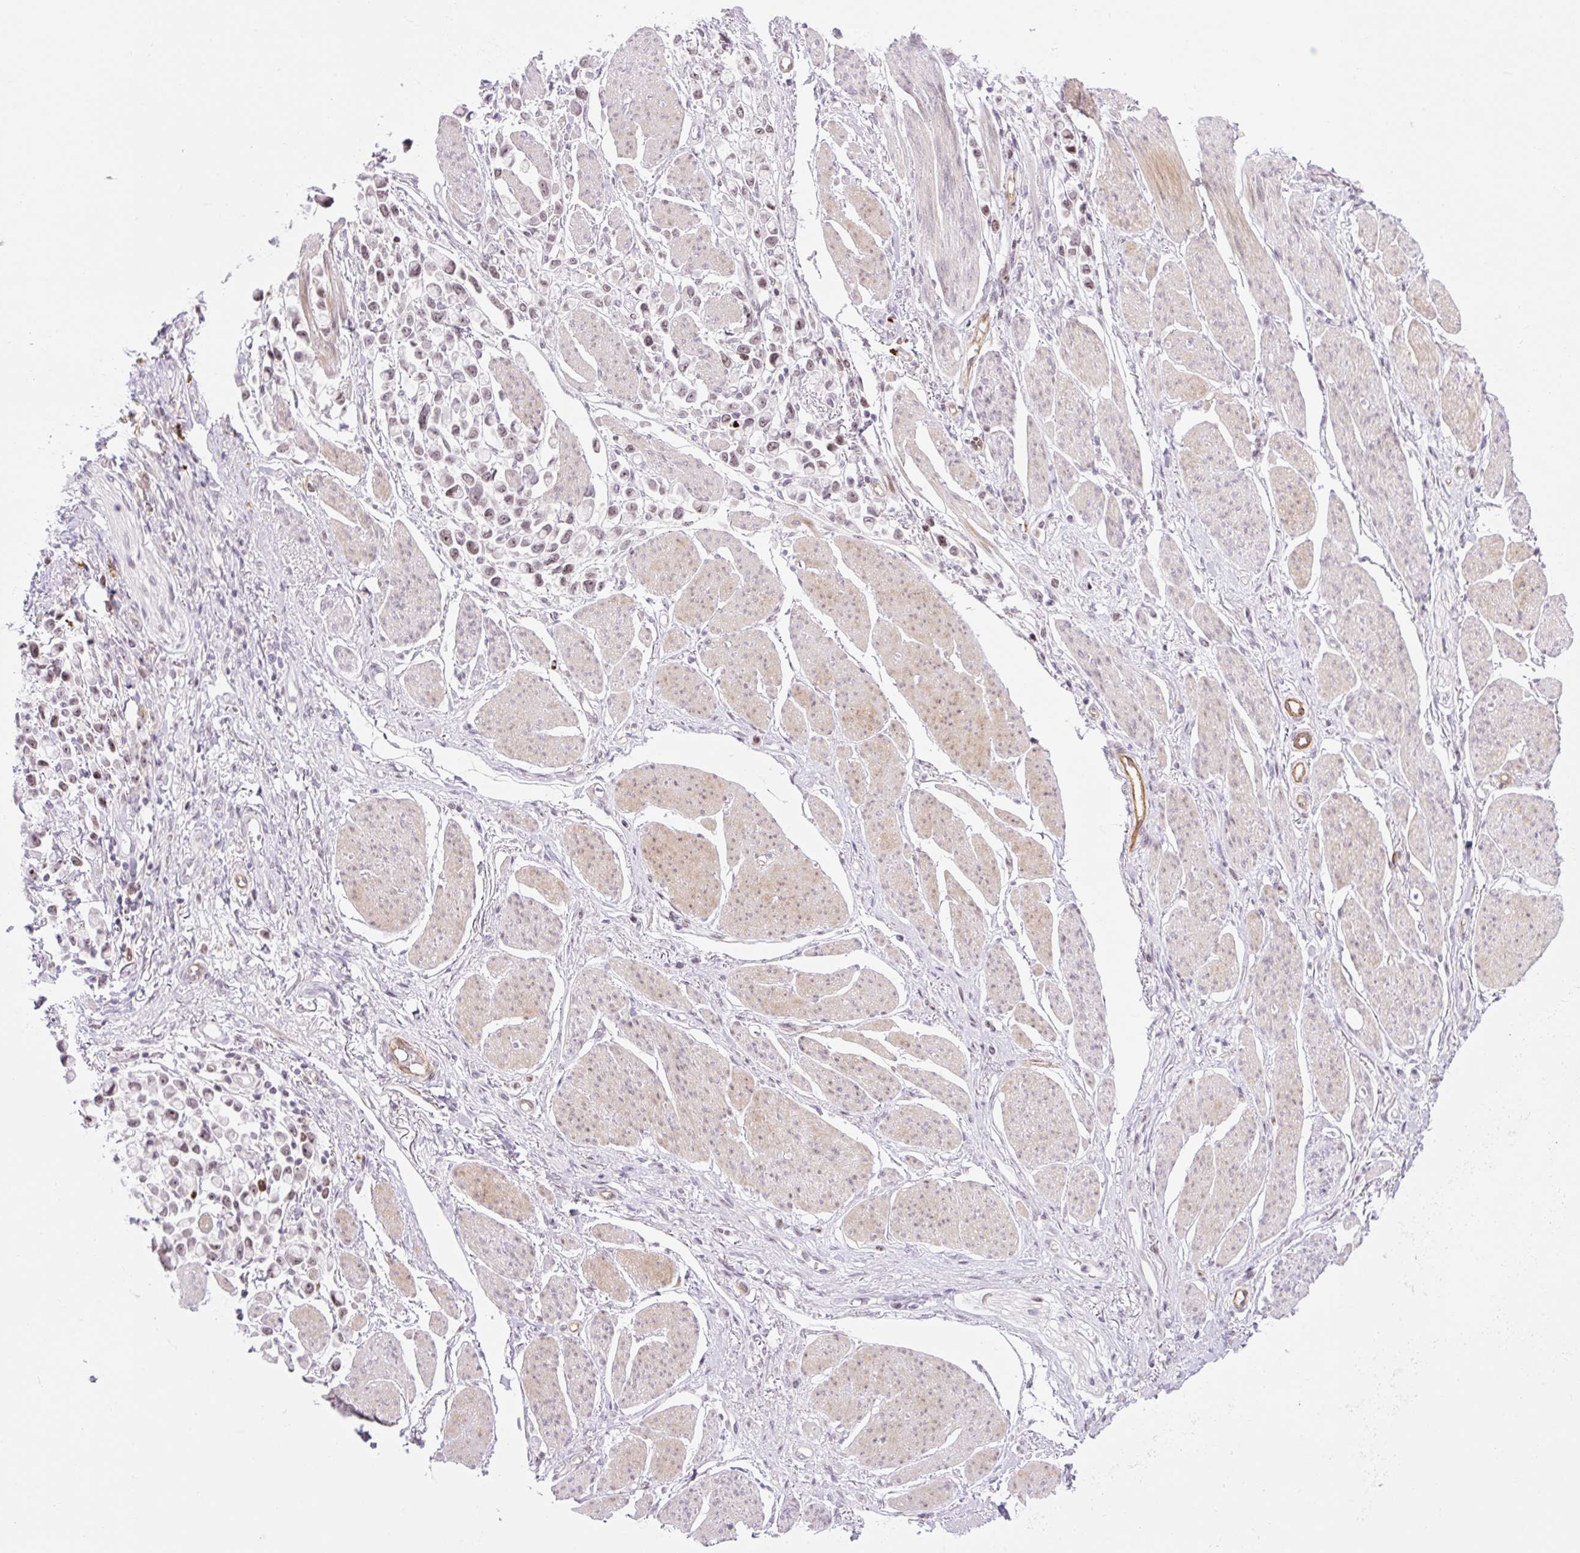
{"staining": {"intensity": "weak", "quantity": ">75%", "location": "nuclear"}, "tissue": "stomach cancer", "cell_type": "Tumor cells", "image_type": "cancer", "snomed": [{"axis": "morphology", "description": "Adenocarcinoma, NOS"}, {"axis": "topography", "description": "Stomach"}], "caption": "This micrograph exhibits stomach adenocarcinoma stained with IHC to label a protein in brown. The nuclear of tumor cells show weak positivity for the protein. Nuclei are counter-stained blue.", "gene": "ZNF417", "patient": {"sex": "female", "age": 81}}